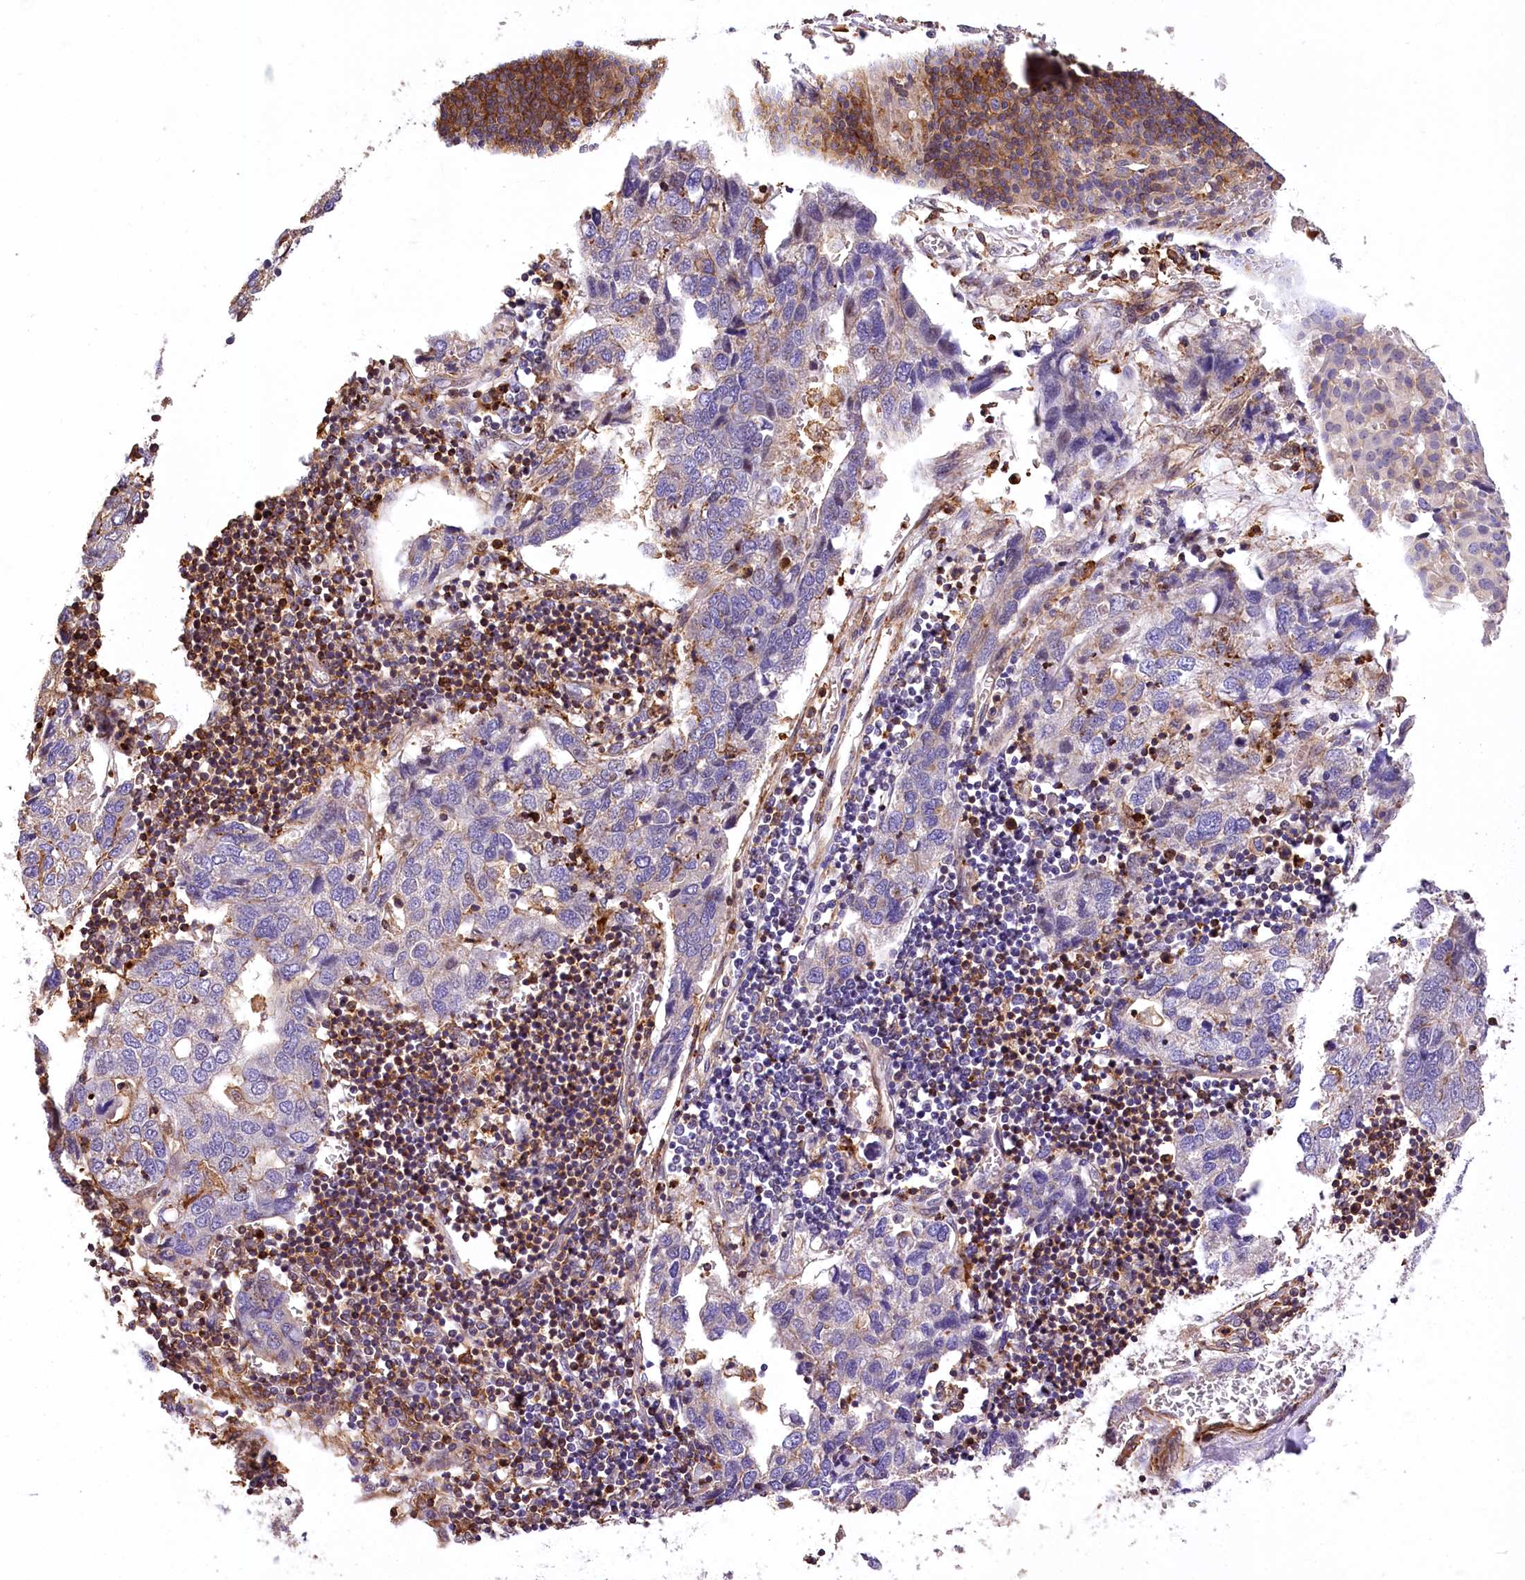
{"staining": {"intensity": "negative", "quantity": "none", "location": "none"}, "tissue": "pancreatic cancer", "cell_type": "Tumor cells", "image_type": "cancer", "snomed": [{"axis": "morphology", "description": "Adenocarcinoma, NOS"}, {"axis": "topography", "description": "Pancreas"}], "caption": "This is a micrograph of immunohistochemistry (IHC) staining of pancreatic adenocarcinoma, which shows no positivity in tumor cells.", "gene": "DPP3", "patient": {"sex": "male", "age": 65}}